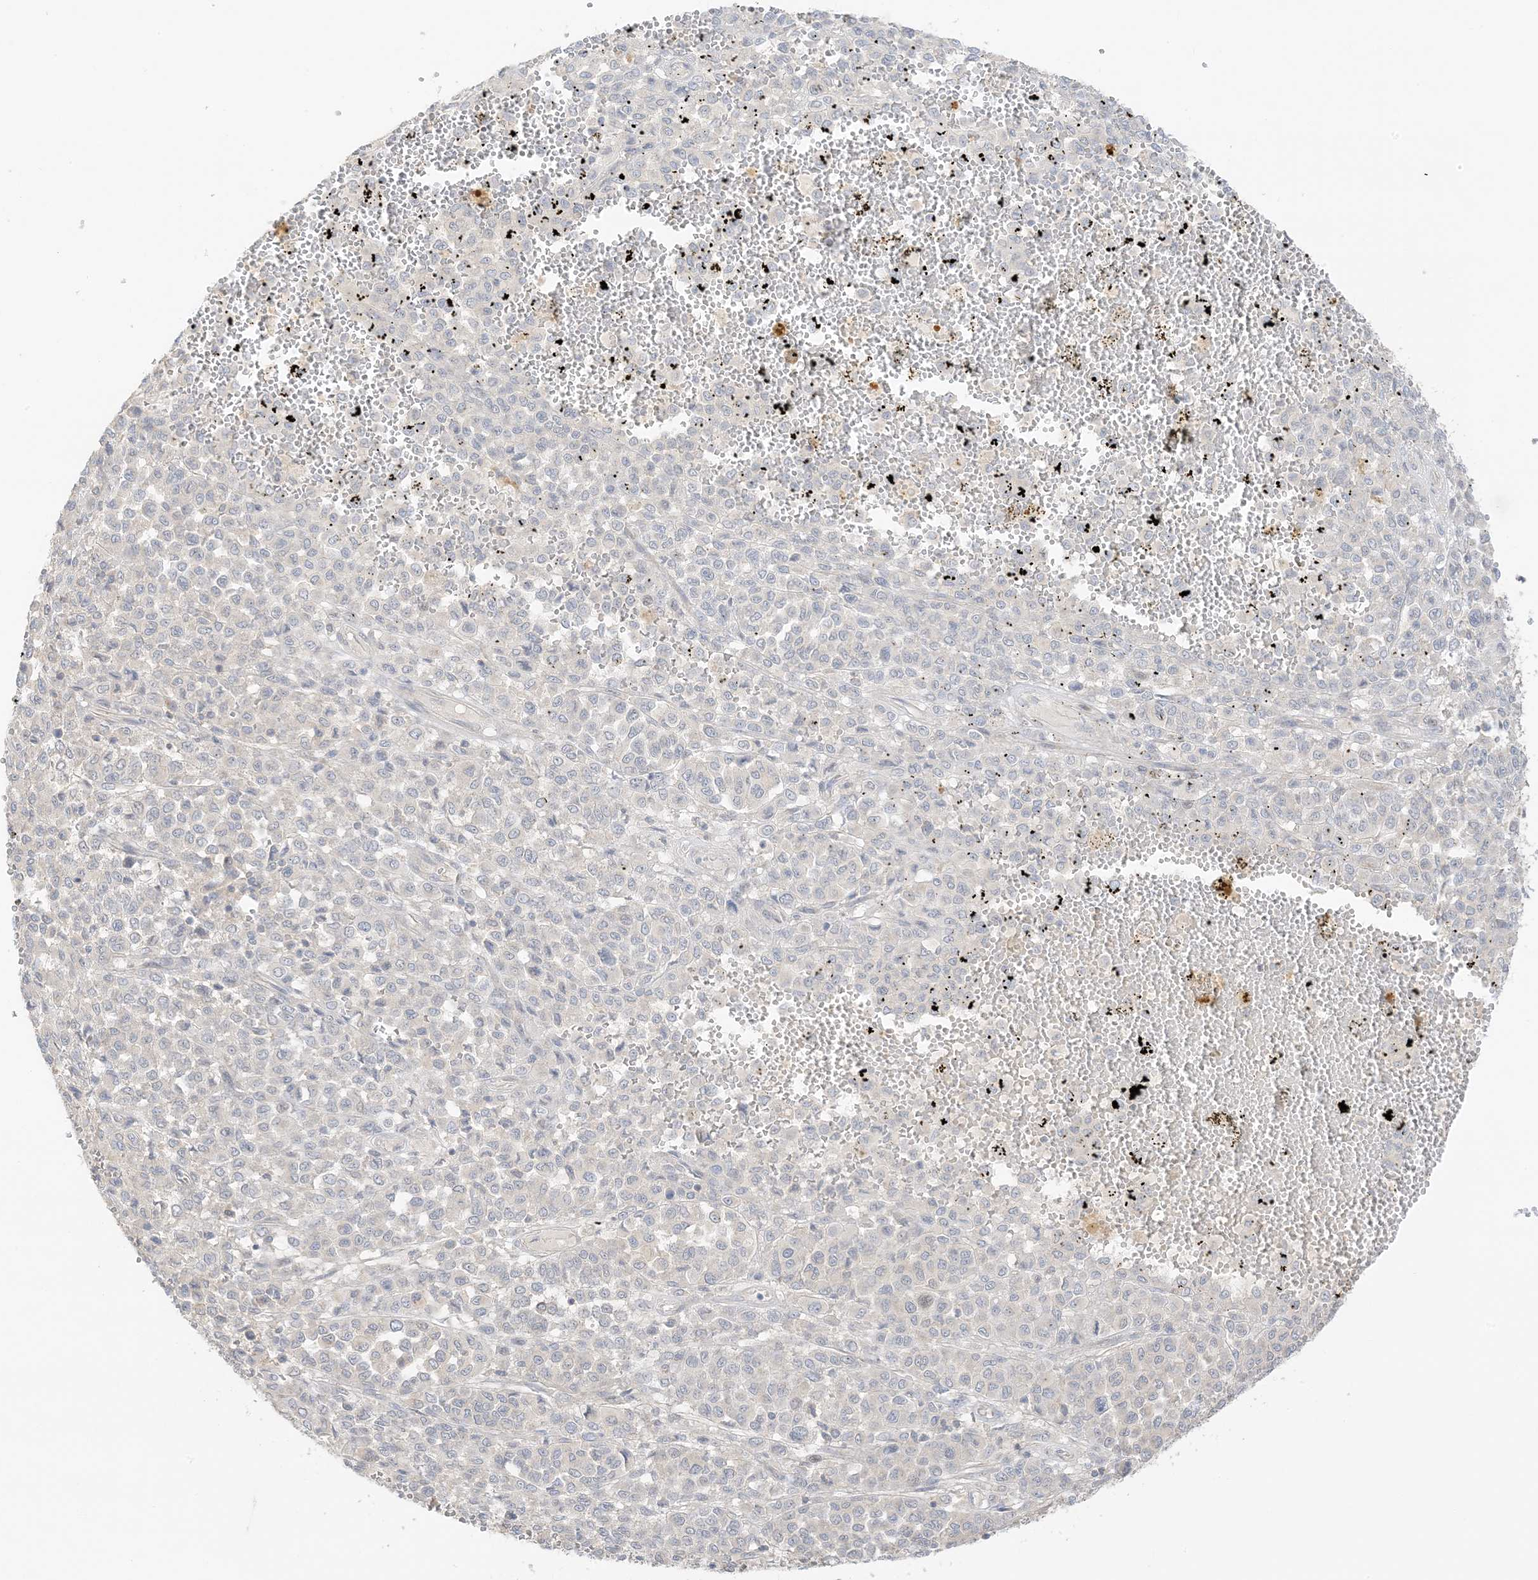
{"staining": {"intensity": "negative", "quantity": "none", "location": "none"}, "tissue": "melanoma", "cell_type": "Tumor cells", "image_type": "cancer", "snomed": [{"axis": "morphology", "description": "Malignant melanoma, Metastatic site"}, {"axis": "topography", "description": "Pancreas"}], "caption": "This is an immunohistochemistry histopathology image of human melanoma. There is no expression in tumor cells.", "gene": "ETAA1", "patient": {"sex": "female", "age": 30}}